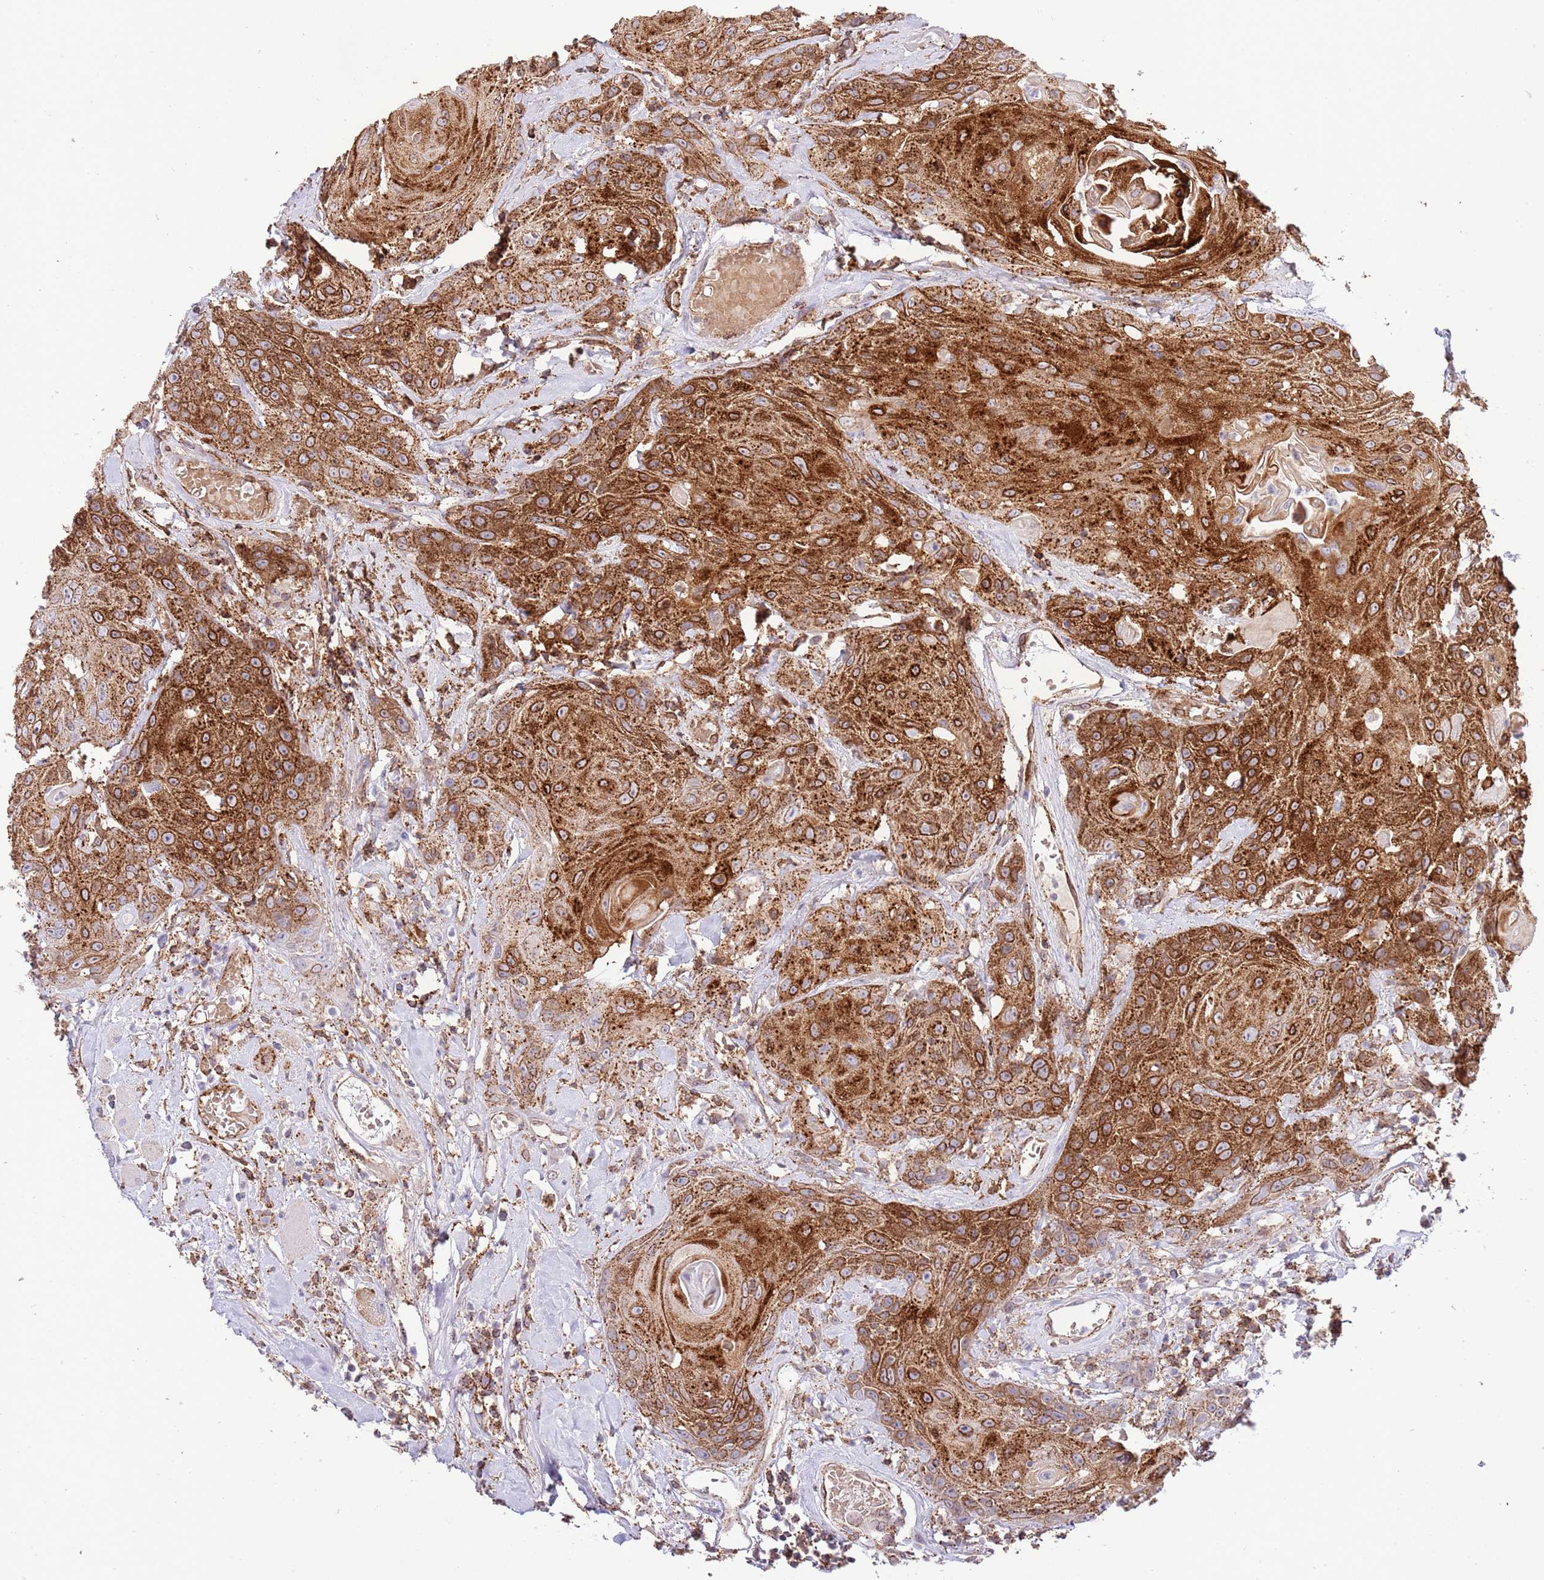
{"staining": {"intensity": "strong", "quantity": "25%-75%", "location": "cytoplasmic/membranous"}, "tissue": "head and neck cancer", "cell_type": "Tumor cells", "image_type": "cancer", "snomed": [{"axis": "morphology", "description": "Squamous cell carcinoma, NOS"}, {"axis": "topography", "description": "Head-Neck"}], "caption": "Protein staining of head and neck cancer (squamous cell carcinoma) tissue shows strong cytoplasmic/membranous expression in about 25%-75% of tumor cells. The protein of interest is stained brown, and the nuclei are stained in blue (DAB (3,3'-diaminobenzidine) IHC with brightfield microscopy, high magnification).", "gene": "ABHD17A", "patient": {"sex": "female", "age": 59}}